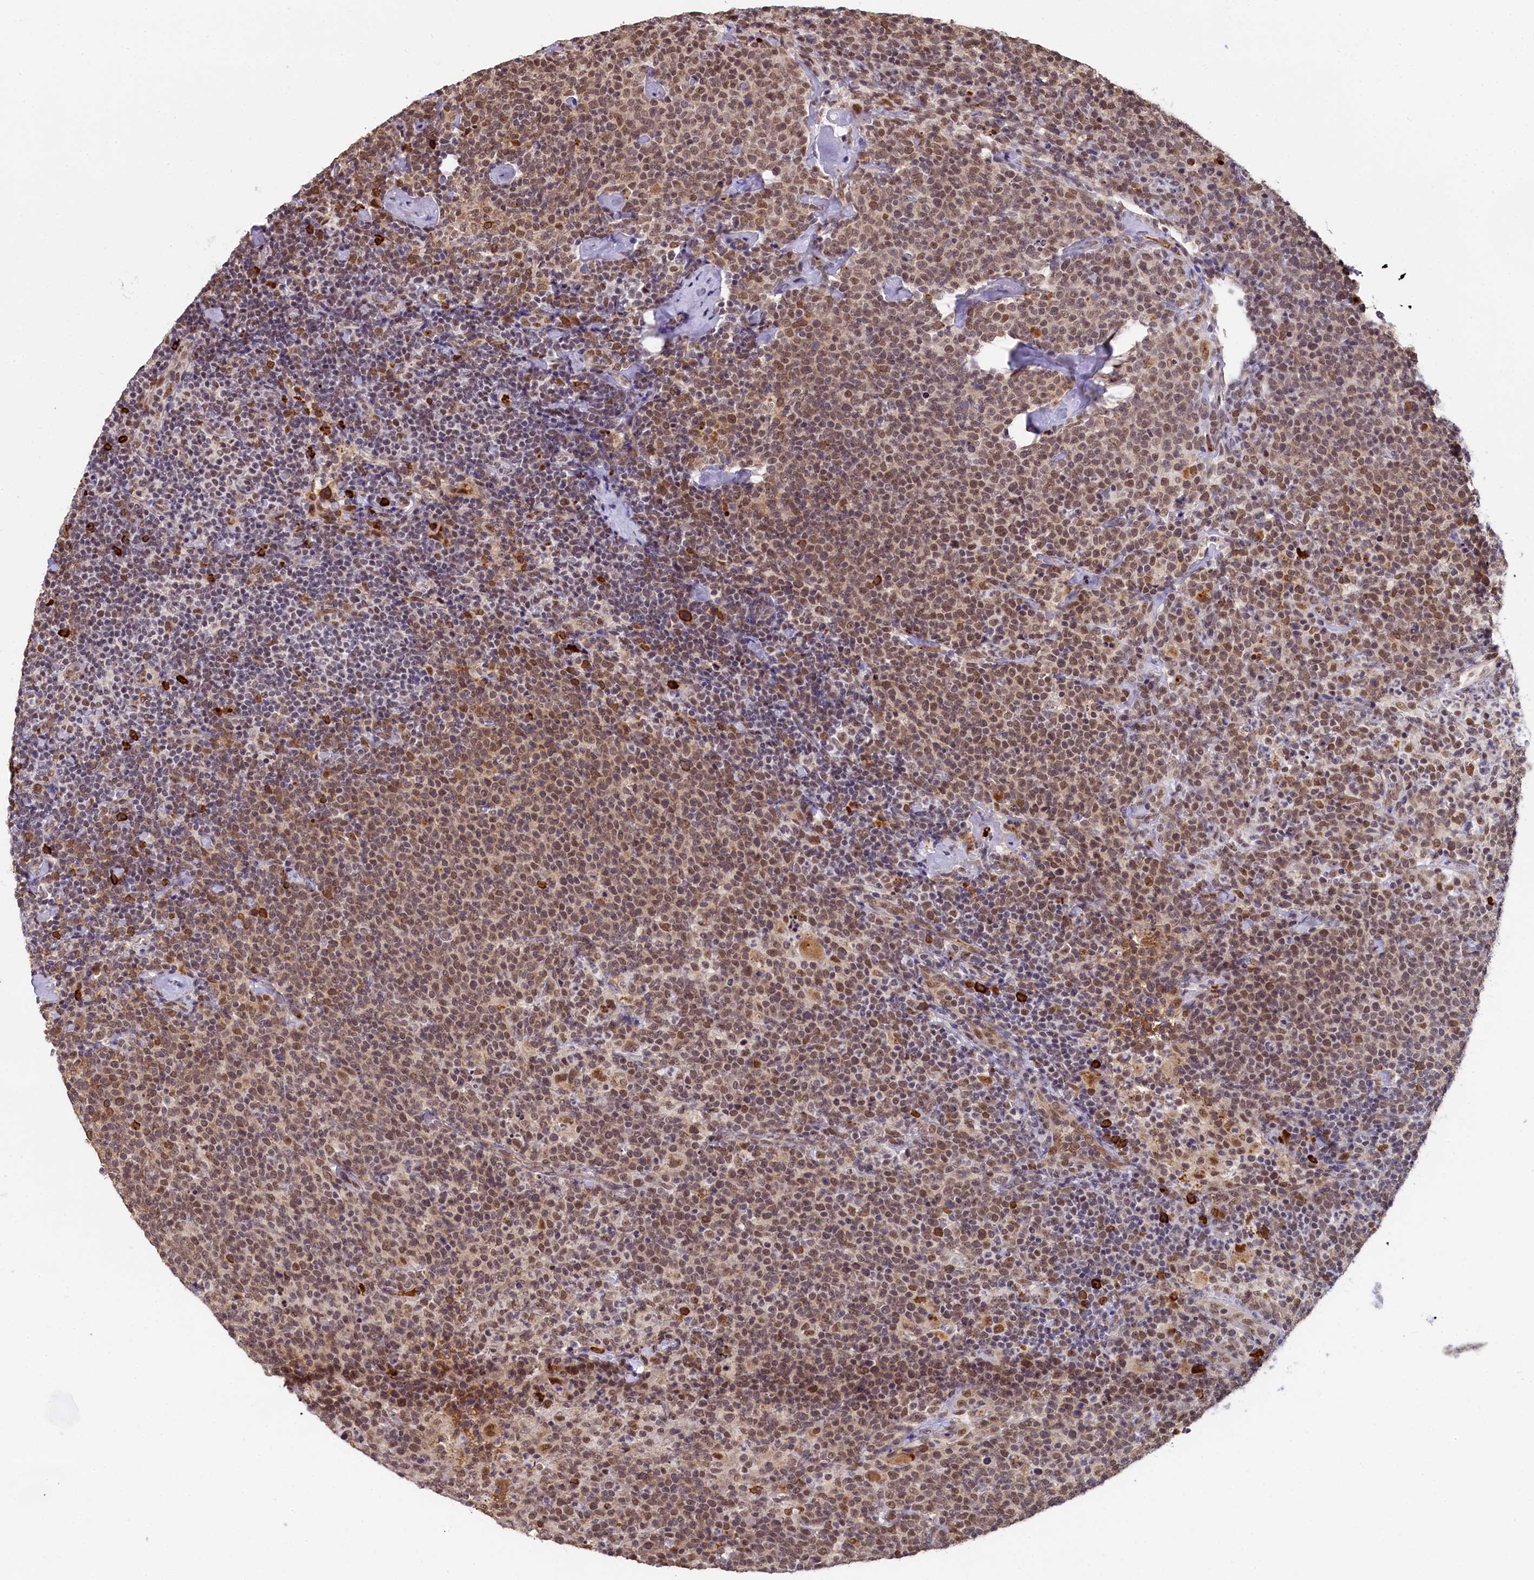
{"staining": {"intensity": "moderate", "quantity": "25%-75%", "location": "nuclear"}, "tissue": "lymphoma", "cell_type": "Tumor cells", "image_type": "cancer", "snomed": [{"axis": "morphology", "description": "Malignant lymphoma, non-Hodgkin's type, High grade"}, {"axis": "topography", "description": "Lymph node"}], "caption": "Tumor cells demonstrate moderate nuclear expression in approximately 25%-75% of cells in lymphoma. The protein of interest is stained brown, and the nuclei are stained in blue (DAB IHC with brightfield microscopy, high magnification).", "gene": "INTS14", "patient": {"sex": "male", "age": 61}}